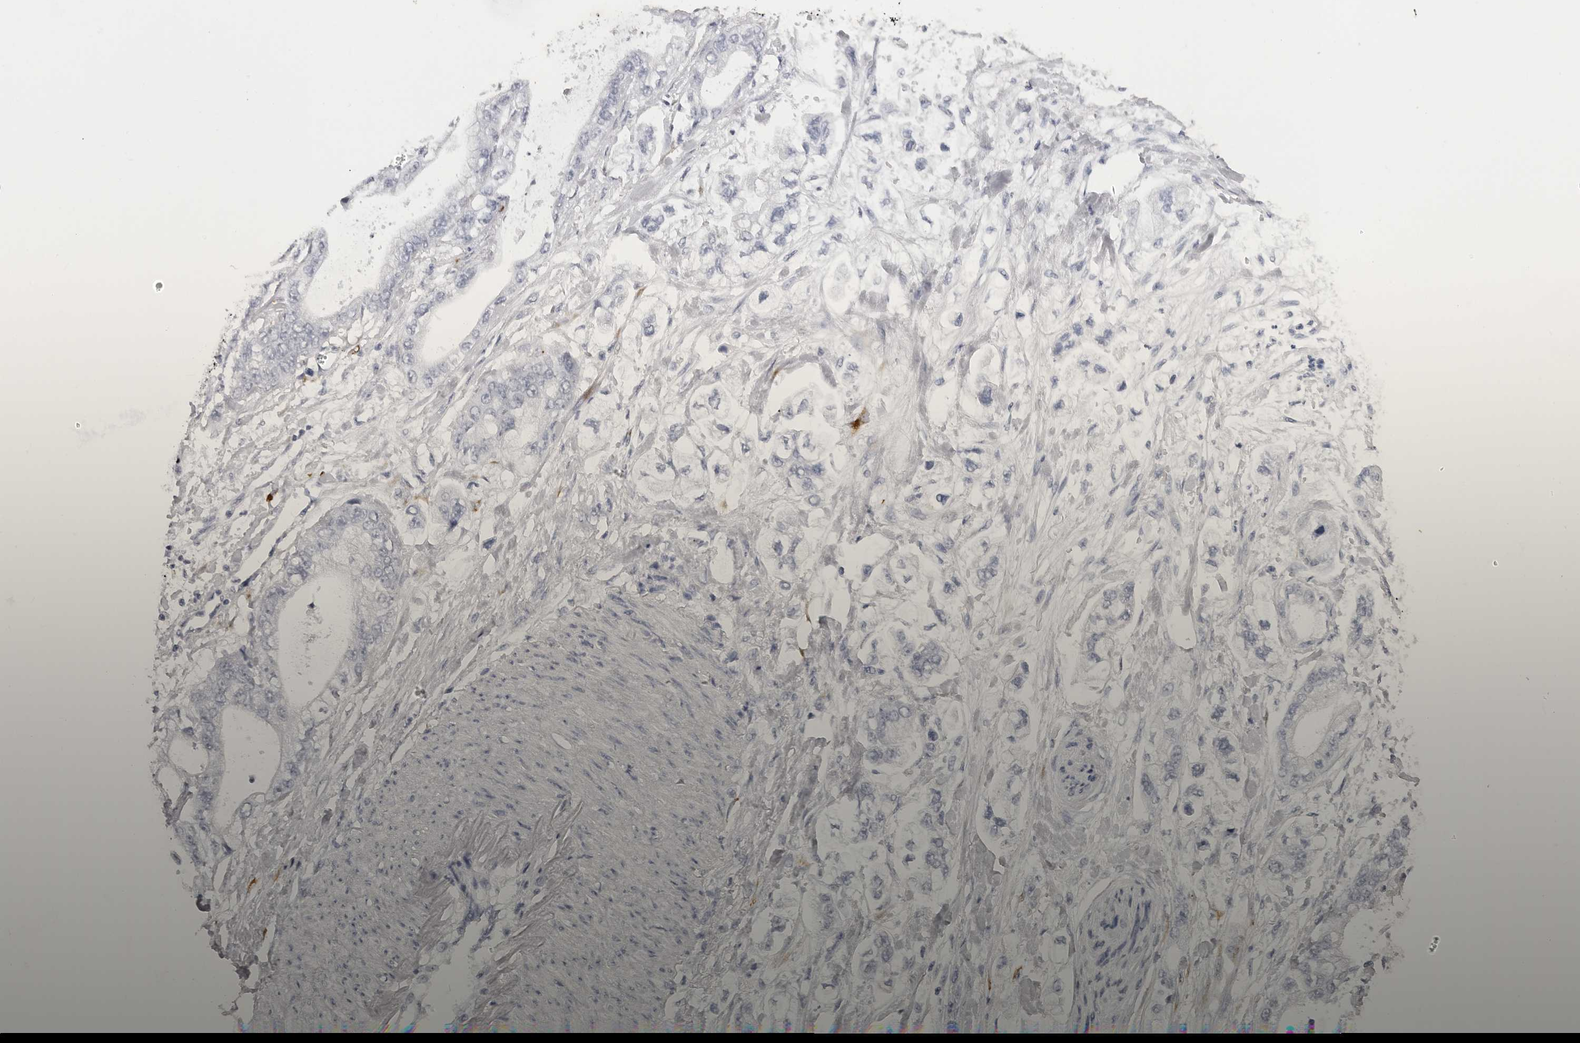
{"staining": {"intensity": "negative", "quantity": "none", "location": "none"}, "tissue": "stomach cancer", "cell_type": "Tumor cells", "image_type": "cancer", "snomed": [{"axis": "morphology", "description": "Normal tissue, NOS"}, {"axis": "morphology", "description": "Adenocarcinoma, NOS"}, {"axis": "topography", "description": "Stomach"}], "caption": "Tumor cells are negative for brown protein staining in adenocarcinoma (stomach).", "gene": "CST1", "patient": {"sex": "male", "age": 62}}